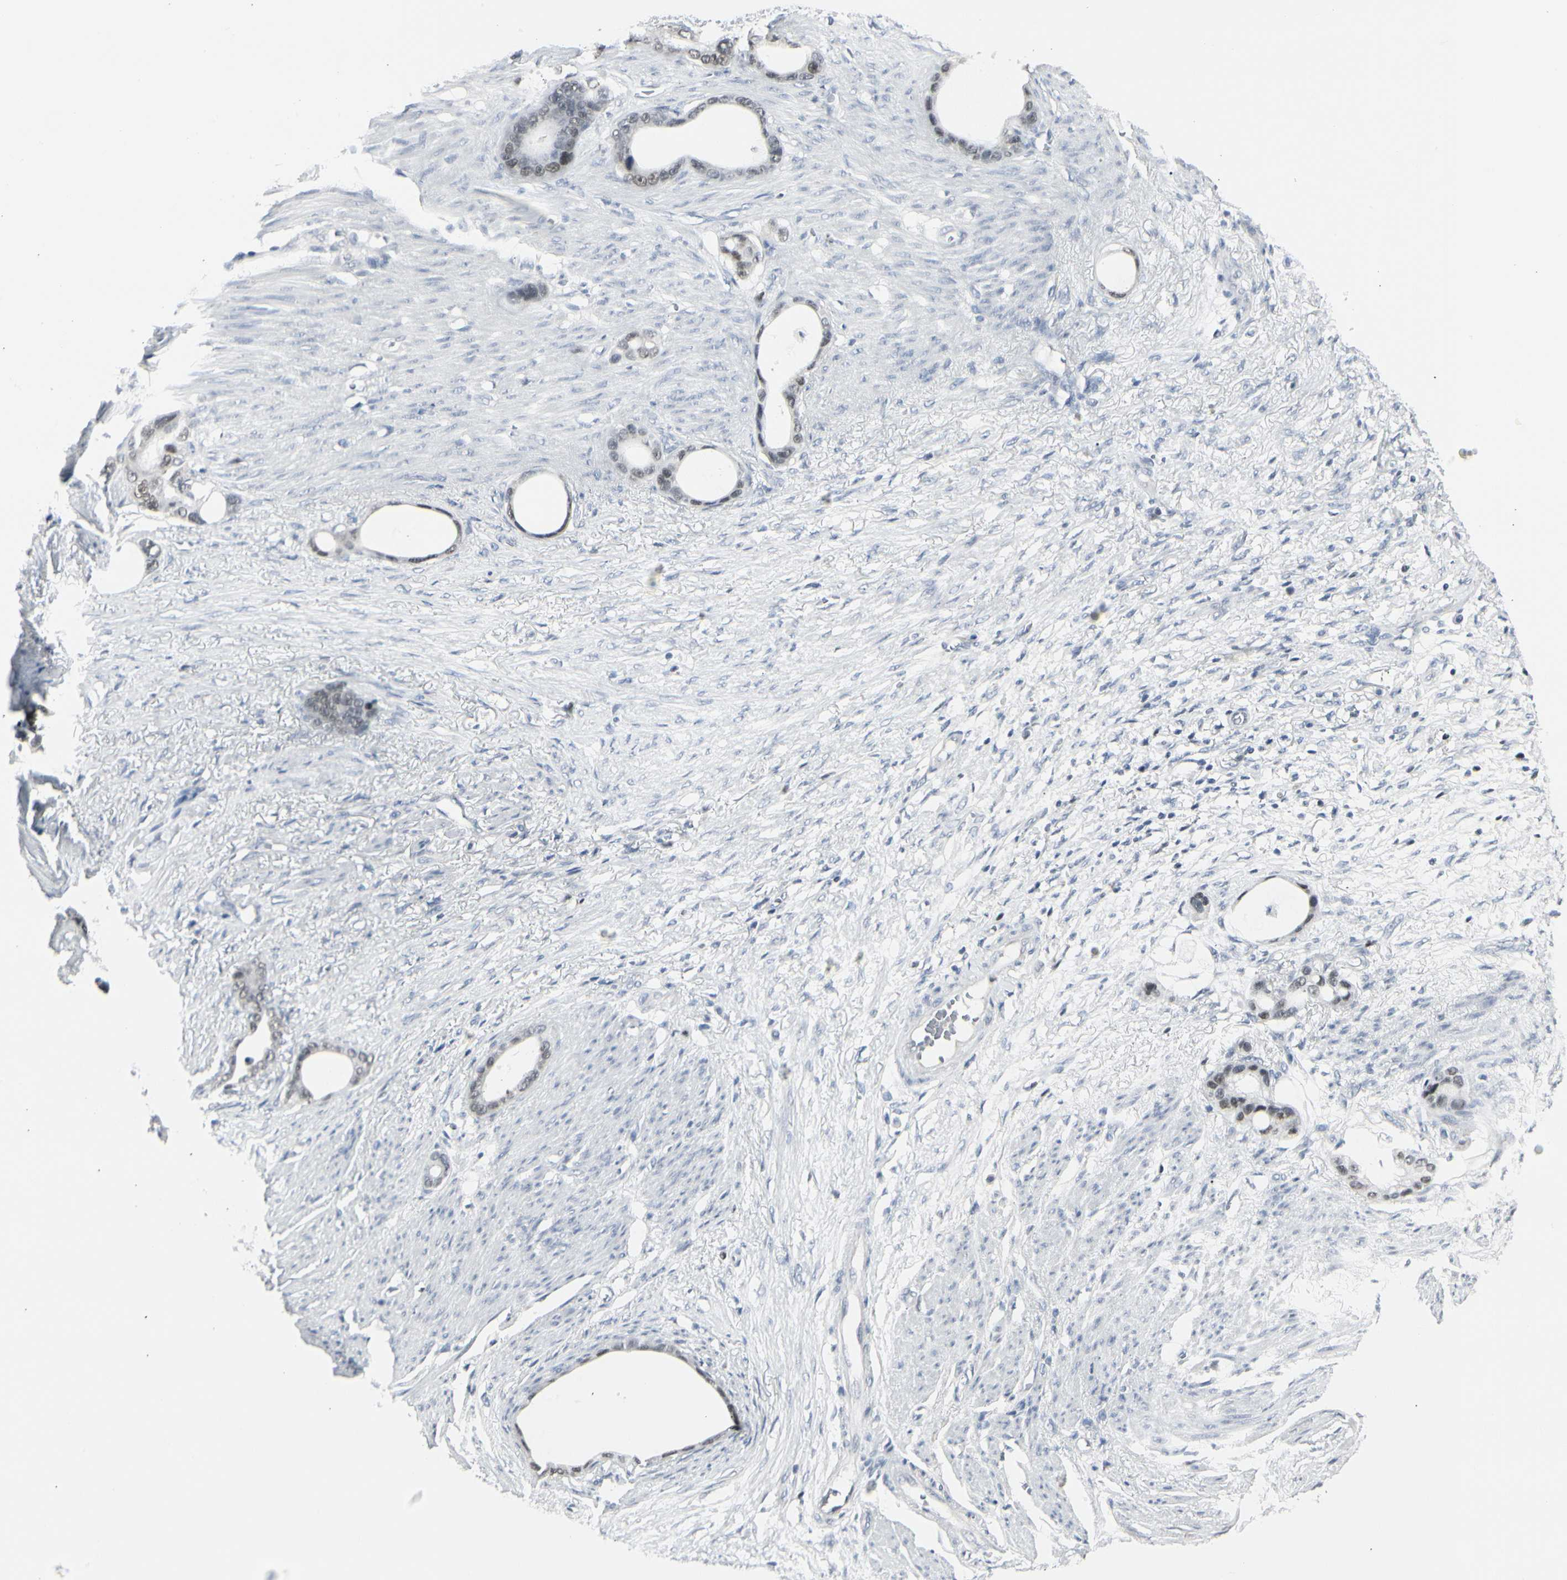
{"staining": {"intensity": "moderate", "quantity": ">75%", "location": "nuclear"}, "tissue": "stomach cancer", "cell_type": "Tumor cells", "image_type": "cancer", "snomed": [{"axis": "morphology", "description": "Adenocarcinoma, NOS"}, {"axis": "topography", "description": "Stomach"}], "caption": "Adenocarcinoma (stomach) was stained to show a protein in brown. There is medium levels of moderate nuclear staining in approximately >75% of tumor cells.", "gene": "ZBTB7B", "patient": {"sex": "female", "age": 75}}